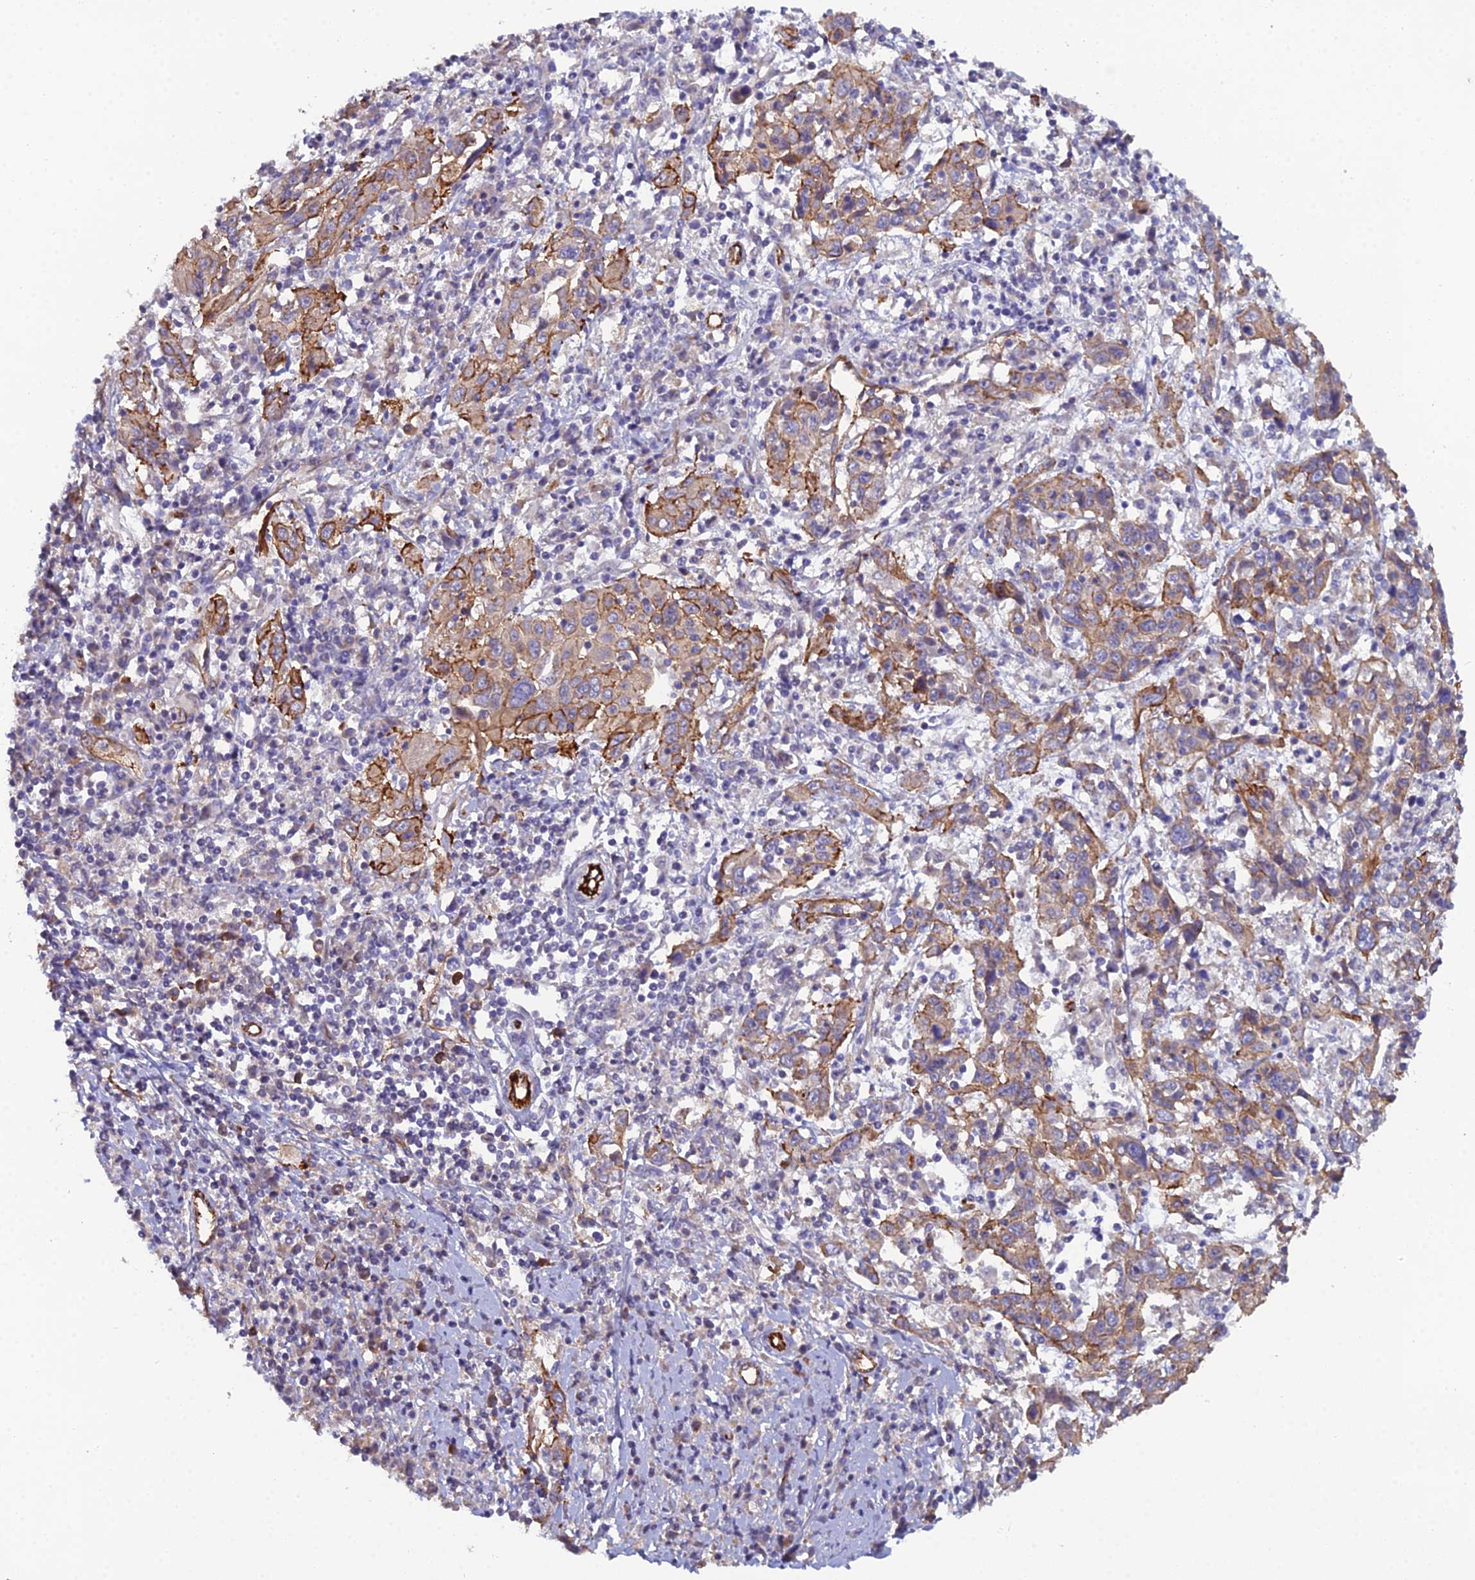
{"staining": {"intensity": "moderate", "quantity": "25%-75%", "location": "cytoplasmic/membranous"}, "tissue": "cervical cancer", "cell_type": "Tumor cells", "image_type": "cancer", "snomed": [{"axis": "morphology", "description": "Squamous cell carcinoma, NOS"}, {"axis": "topography", "description": "Cervix"}], "caption": "Human squamous cell carcinoma (cervical) stained for a protein (brown) demonstrates moderate cytoplasmic/membranous positive positivity in approximately 25%-75% of tumor cells.", "gene": "CFAP47", "patient": {"sex": "female", "age": 46}}